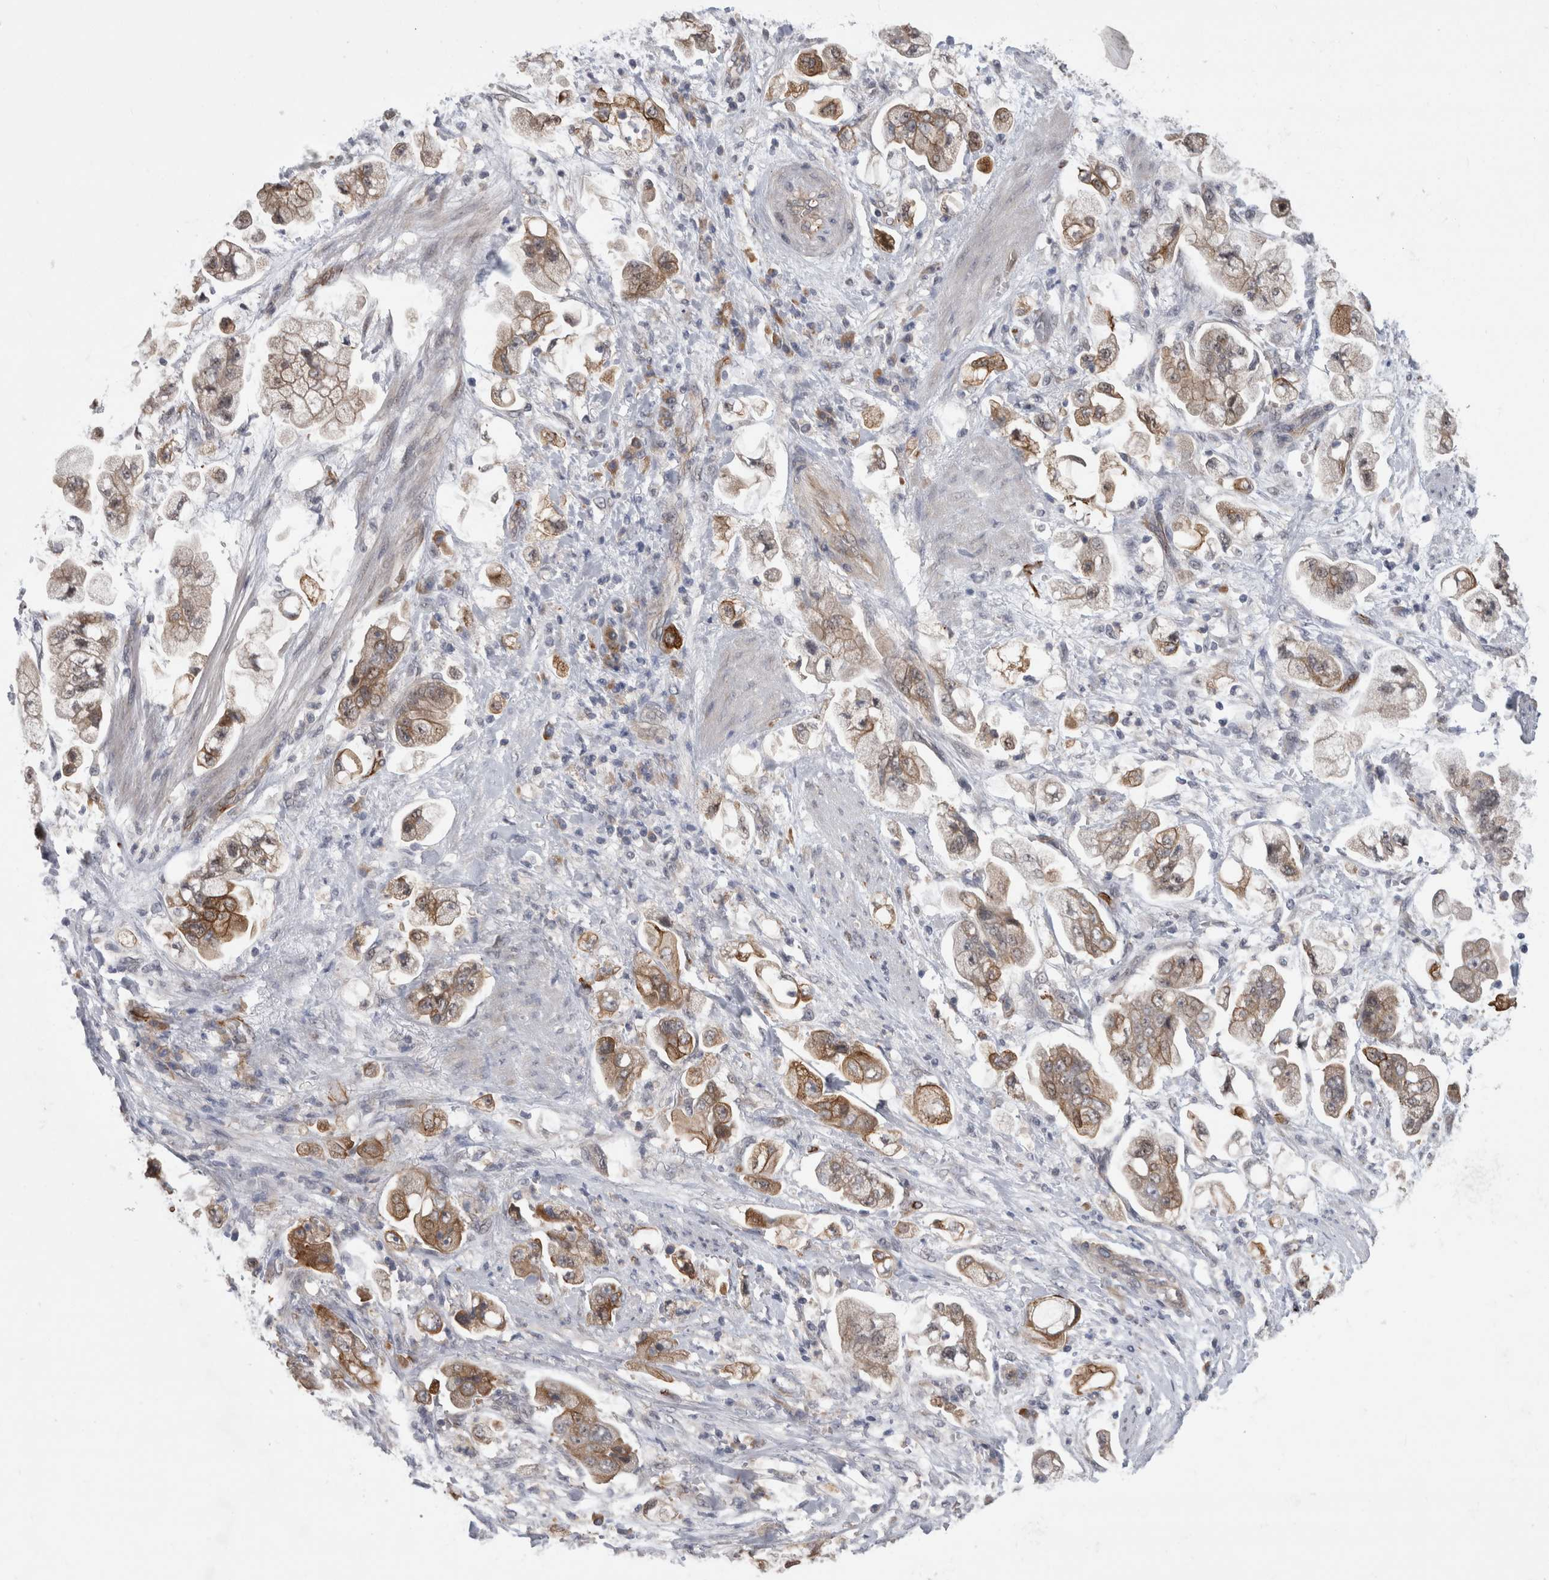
{"staining": {"intensity": "moderate", "quantity": ">75%", "location": "cytoplasmic/membranous"}, "tissue": "stomach cancer", "cell_type": "Tumor cells", "image_type": "cancer", "snomed": [{"axis": "morphology", "description": "Adenocarcinoma, NOS"}, {"axis": "topography", "description": "Stomach"}], "caption": "Immunohistochemistry (IHC) (DAB (3,3'-diaminobenzidine)) staining of human adenocarcinoma (stomach) demonstrates moderate cytoplasmic/membranous protein expression in approximately >75% of tumor cells.", "gene": "FAM83H", "patient": {"sex": "male", "age": 62}}